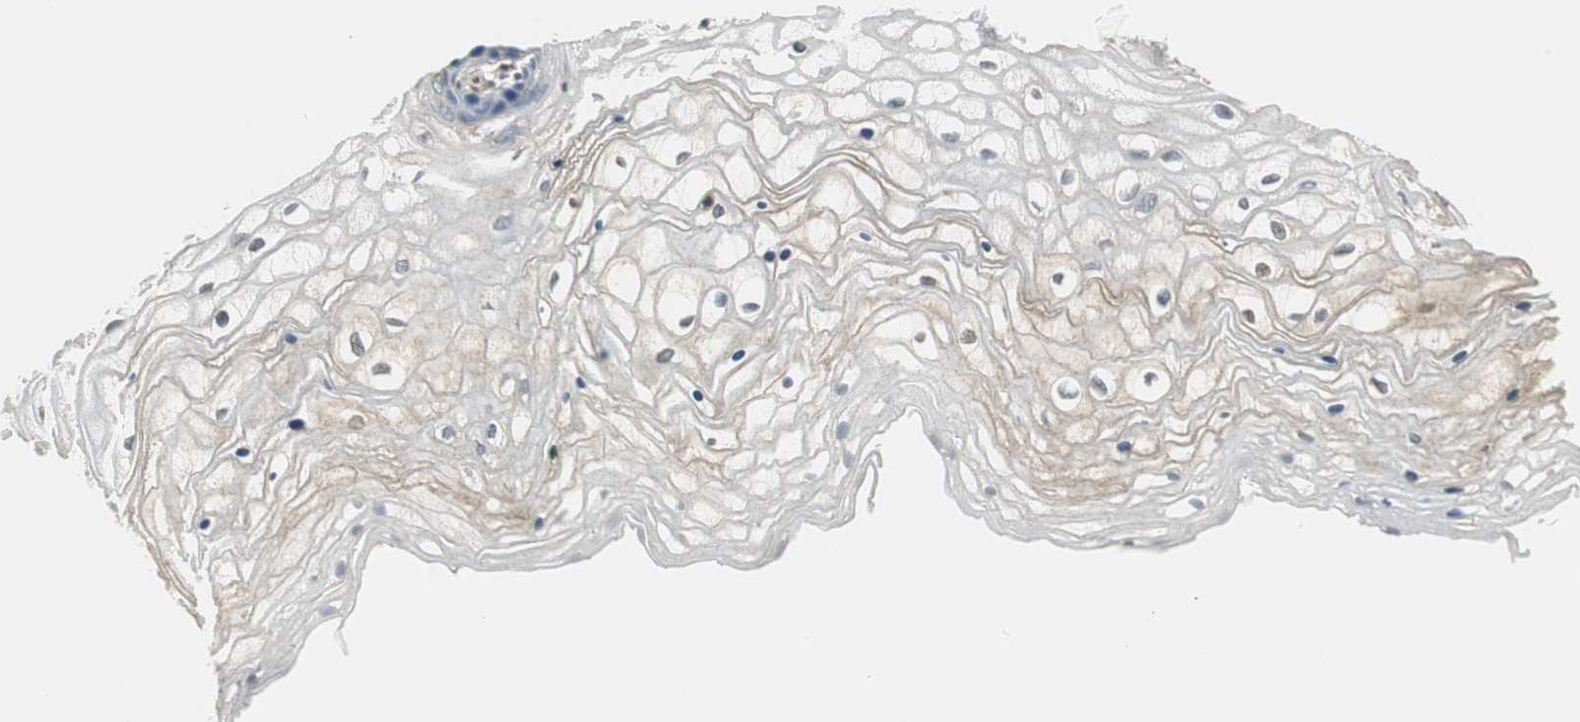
{"staining": {"intensity": "weak", "quantity": "<25%", "location": "cytoplasmic/membranous"}, "tissue": "vagina", "cell_type": "Squamous epithelial cells", "image_type": "normal", "snomed": [{"axis": "morphology", "description": "Normal tissue, NOS"}, {"axis": "topography", "description": "Vagina"}], "caption": "Immunohistochemistry (IHC) histopathology image of benign human vagina stained for a protein (brown), which shows no staining in squamous epithelial cells. Brightfield microscopy of IHC stained with DAB (brown) and hematoxylin (blue), captured at high magnification.", "gene": "CCT5", "patient": {"sex": "female", "age": 34}}